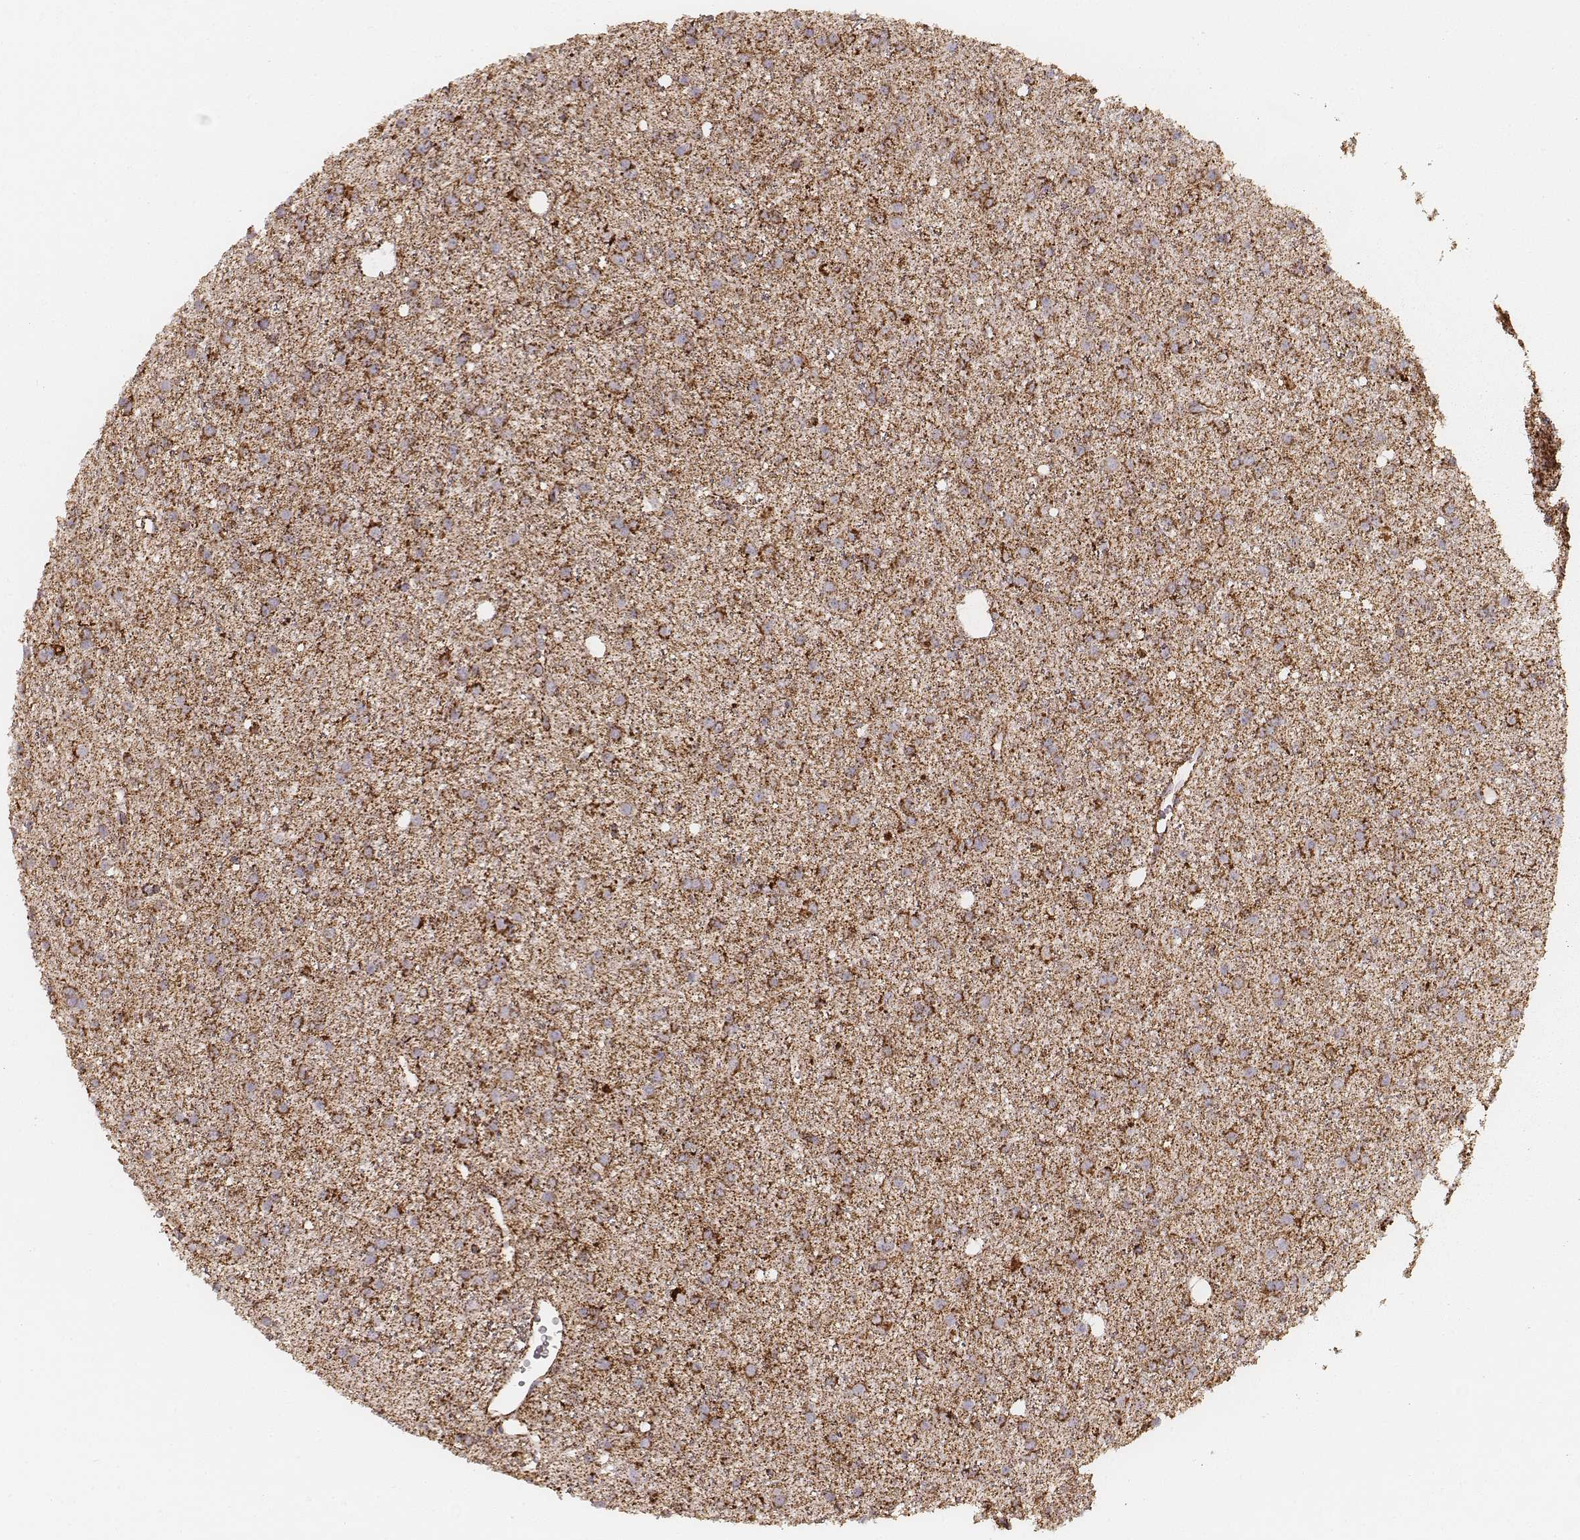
{"staining": {"intensity": "strong", "quantity": ">75%", "location": "cytoplasmic/membranous"}, "tissue": "glioma", "cell_type": "Tumor cells", "image_type": "cancer", "snomed": [{"axis": "morphology", "description": "Glioma, malignant, Low grade"}, {"axis": "topography", "description": "Brain"}], "caption": "Immunohistochemistry (DAB) staining of malignant glioma (low-grade) demonstrates strong cytoplasmic/membranous protein expression in approximately >75% of tumor cells. (brown staining indicates protein expression, while blue staining denotes nuclei).", "gene": "CS", "patient": {"sex": "male", "age": 27}}